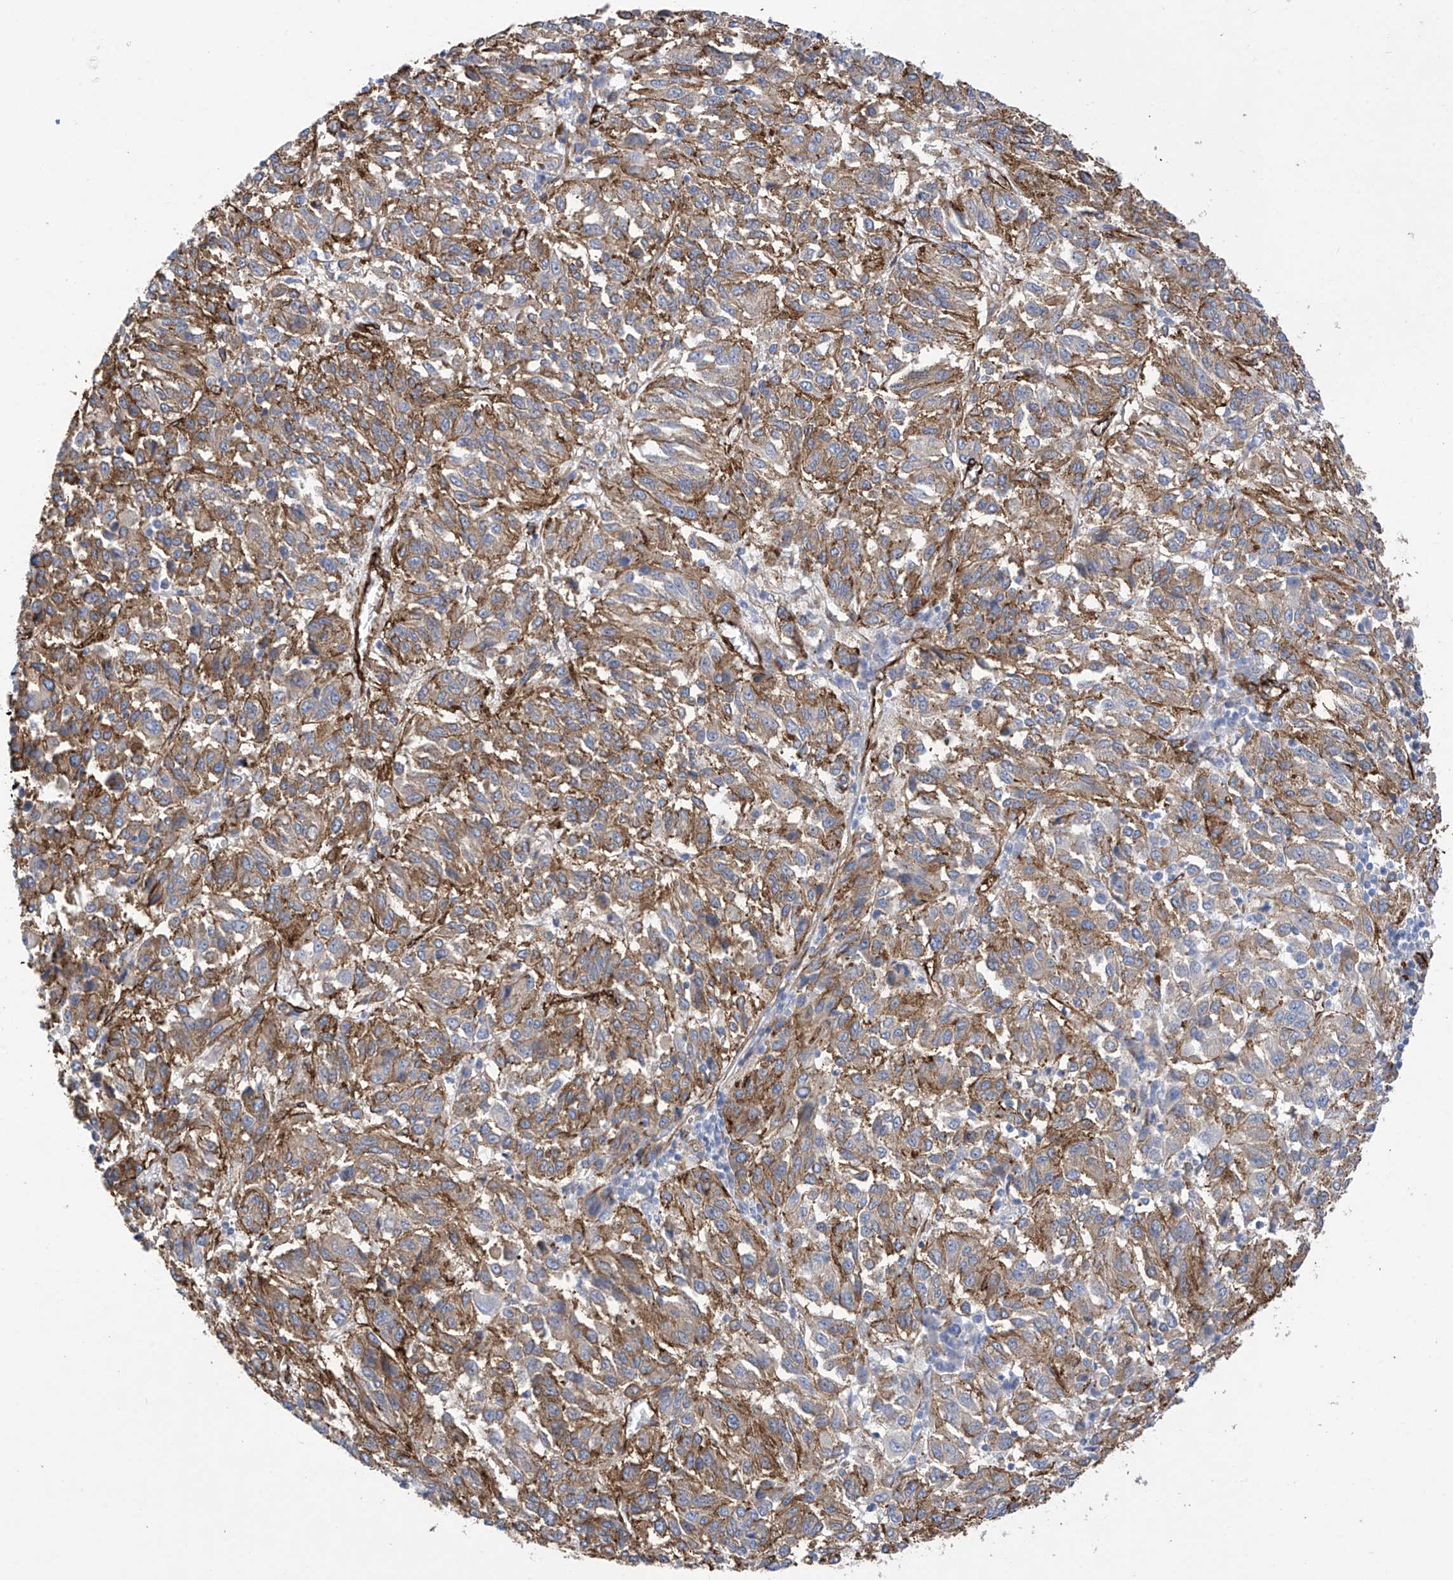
{"staining": {"intensity": "moderate", "quantity": ">75%", "location": "cytoplasmic/membranous"}, "tissue": "melanoma", "cell_type": "Tumor cells", "image_type": "cancer", "snomed": [{"axis": "morphology", "description": "Malignant melanoma, Metastatic site"}, {"axis": "topography", "description": "Lung"}], "caption": "Protein analysis of malignant melanoma (metastatic site) tissue reveals moderate cytoplasmic/membranous positivity in about >75% of tumor cells.", "gene": "UBTD1", "patient": {"sex": "male", "age": 64}}